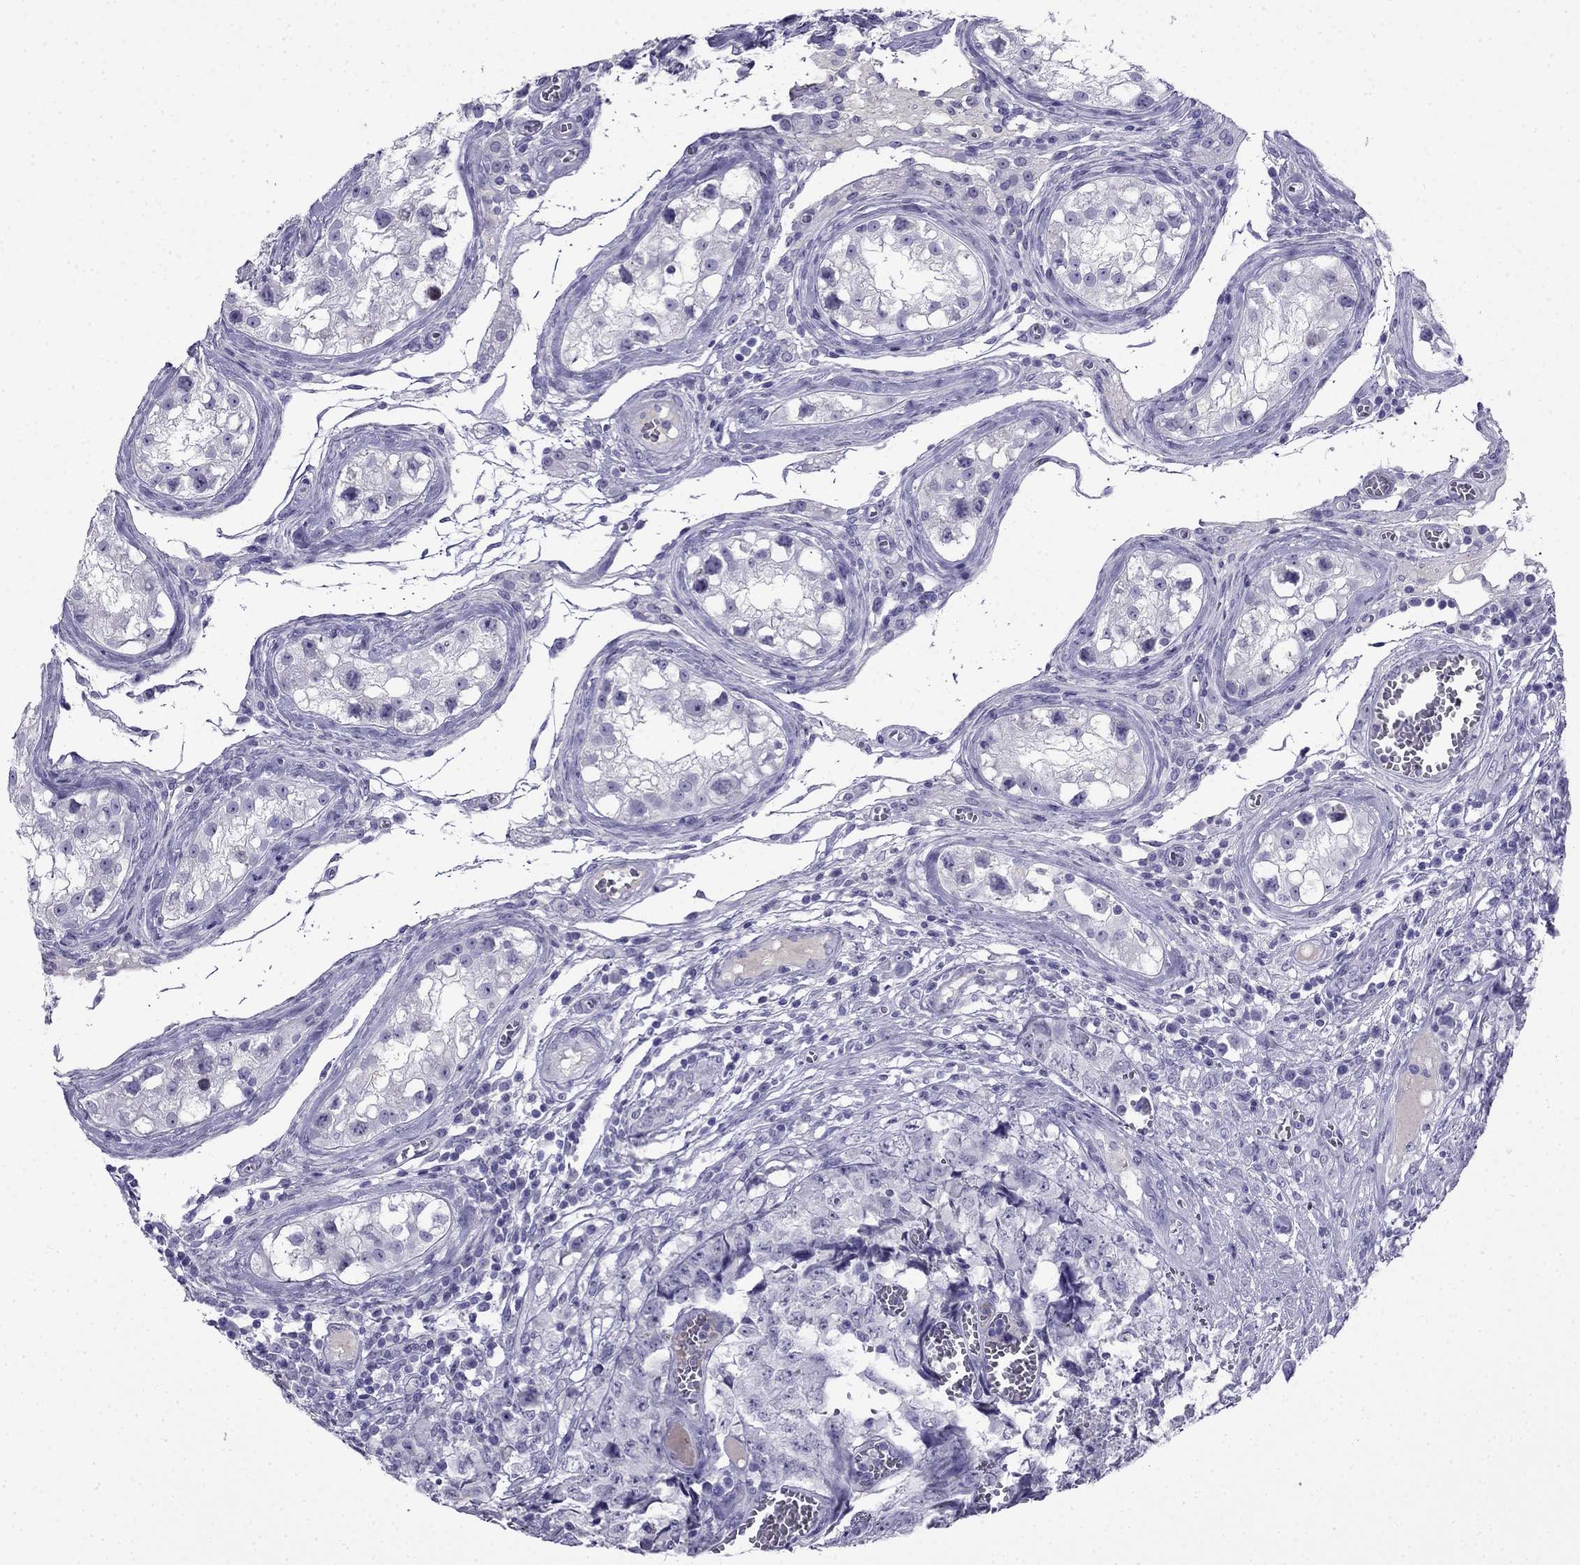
{"staining": {"intensity": "negative", "quantity": "none", "location": "none"}, "tissue": "testis cancer", "cell_type": "Tumor cells", "image_type": "cancer", "snomed": [{"axis": "morphology", "description": "Carcinoma, Embryonal, NOS"}, {"axis": "topography", "description": "Testis"}], "caption": "High magnification brightfield microscopy of testis cancer stained with DAB (3,3'-diaminobenzidine) (brown) and counterstained with hematoxylin (blue): tumor cells show no significant expression.", "gene": "CDHR4", "patient": {"sex": "male", "age": 23}}